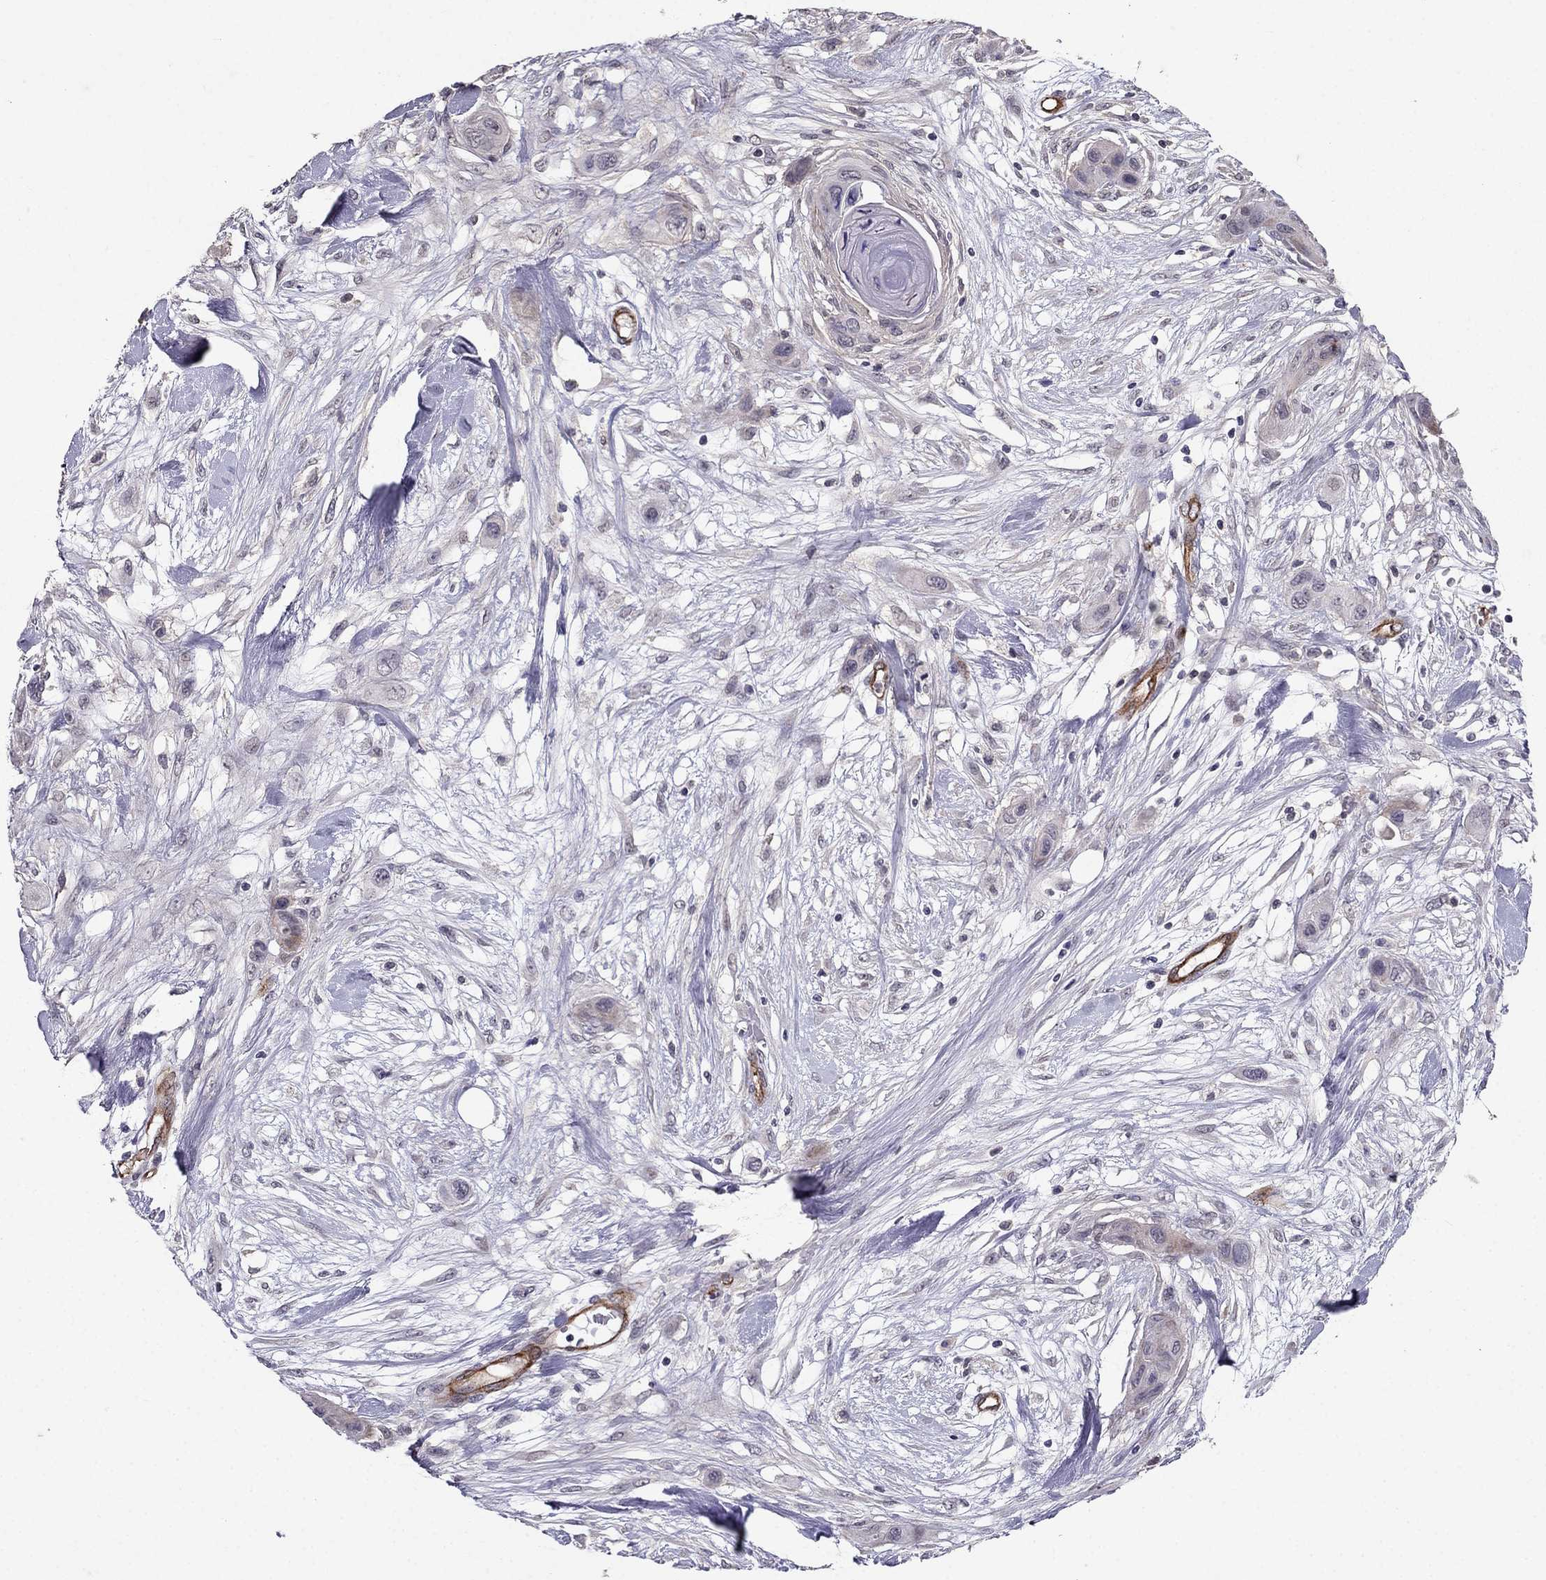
{"staining": {"intensity": "negative", "quantity": "none", "location": "none"}, "tissue": "skin cancer", "cell_type": "Tumor cells", "image_type": "cancer", "snomed": [{"axis": "morphology", "description": "Squamous cell carcinoma, NOS"}, {"axis": "topography", "description": "Skin"}], "caption": "Immunohistochemistry of skin cancer exhibits no staining in tumor cells.", "gene": "RASIP1", "patient": {"sex": "male", "age": 79}}